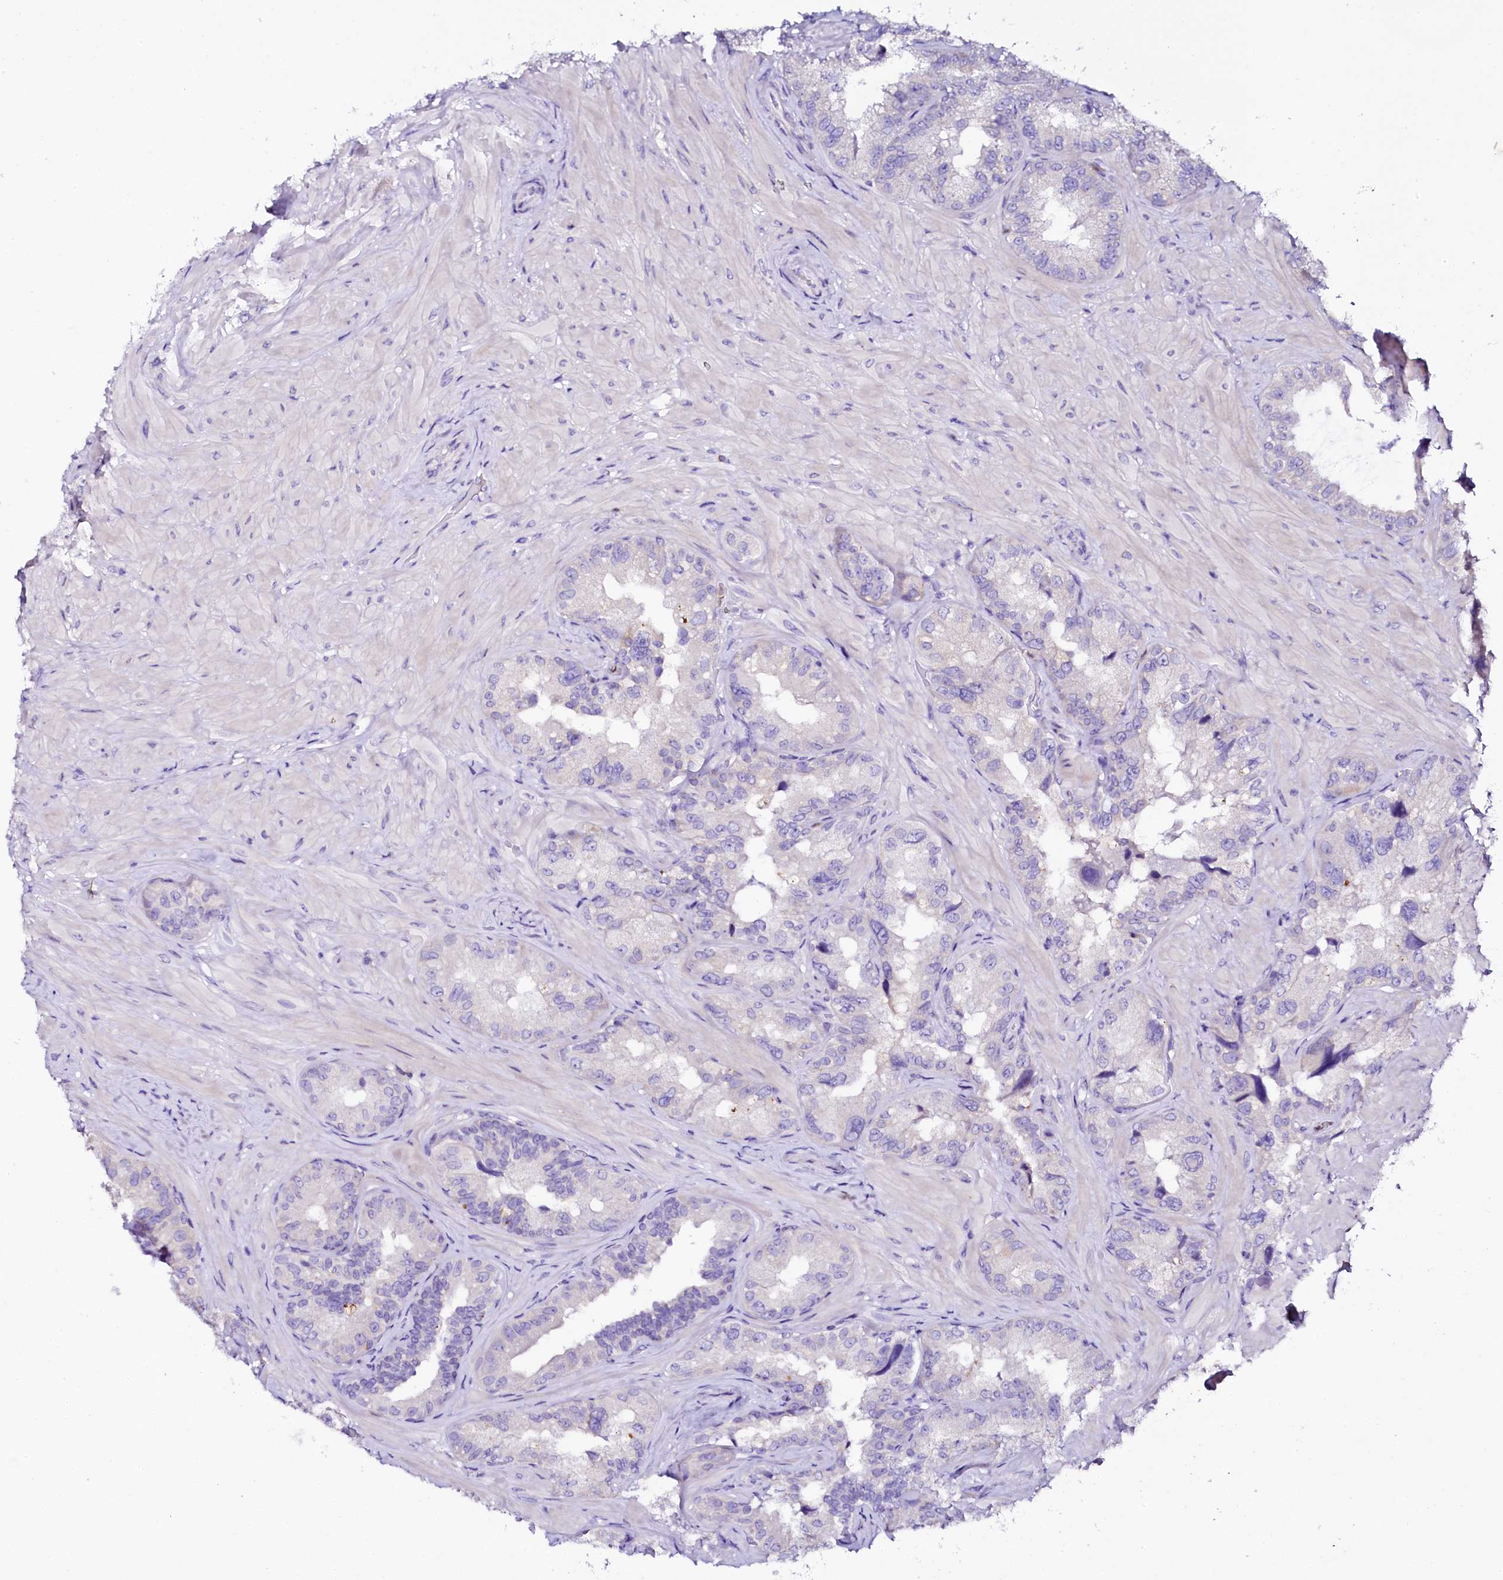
{"staining": {"intensity": "negative", "quantity": "none", "location": "none"}, "tissue": "seminal vesicle", "cell_type": "Glandular cells", "image_type": "normal", "snomed": [{"axis": "morphology", "description": "Normal tissue, NOS"}, {"axis": "topography", "description": "Seminal veicle"}, {"axis": "topography", "description": "Peripheral nerve tissue"}], "caption": "DAB immunohistochemical staining of benign seminal vesicle reveals no significant staining in glandular cells.", "gene": "NAA16", "patient": {"sex": "male", "age": 67}}